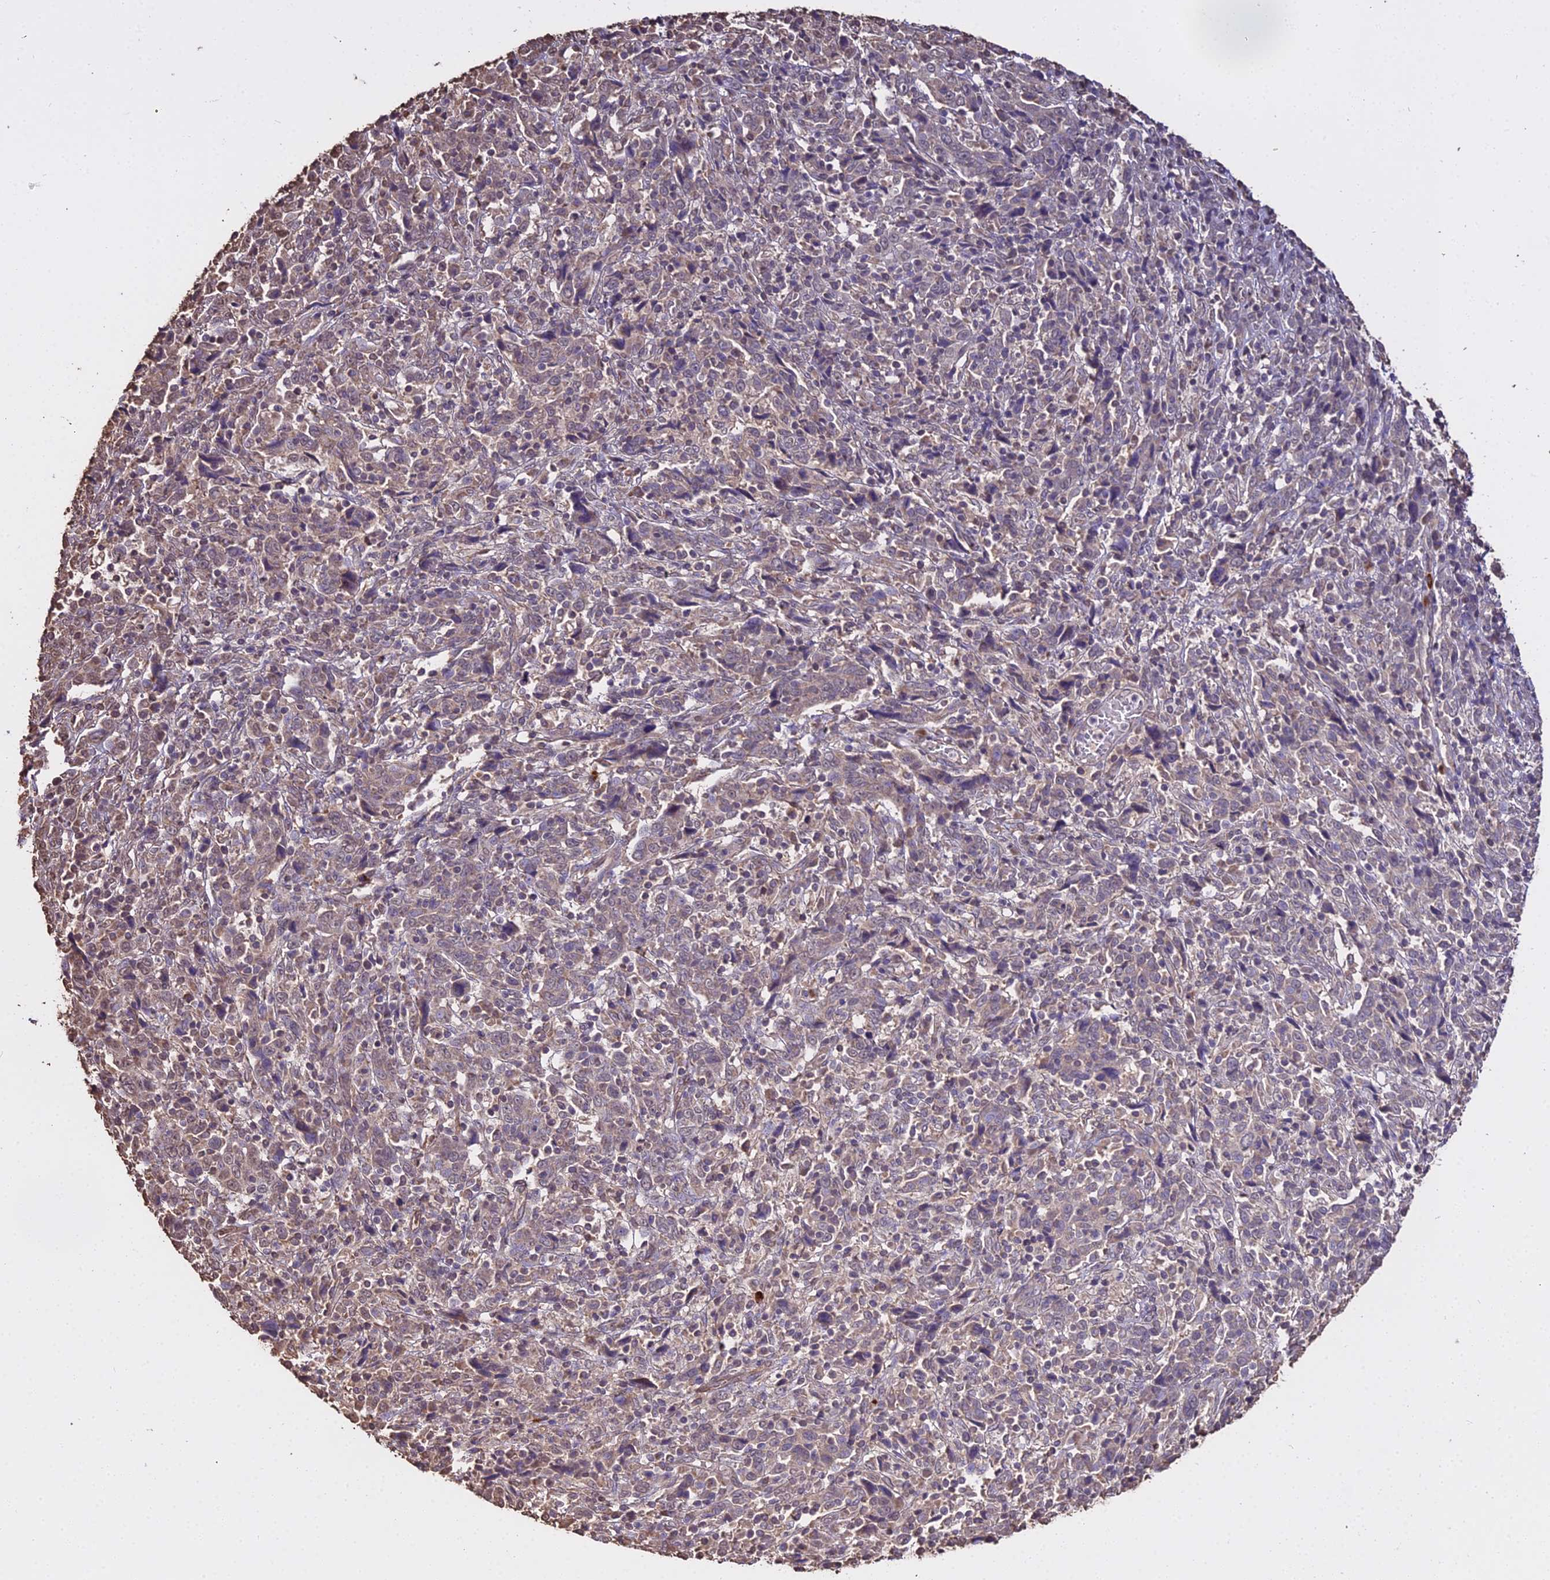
{"staining": {"intensity": "weak", "quantity": "<25%", "location": "cytoplasmic/membranous"}, "tissue": "cervical cancer", "cell_type": "Tumor cells", "image_type": "cancer", "snomed": [{"axis": "morphology", "description": "Squamous cell carcinoma, NOS"}, {"axis": "topography", "description": "Cervix"}], "caption": "Immunohistochemistry (IHC) histopathology image of neoplastic tissue: cervical squamous cell carcinoma stained with DAB (3,3'-diaminobenzidine) reveals no significant protein staining in tumor cells. (Immunohistochemistry, brightfield microscopy, high magnification).", "gene": "METTL13", "patient": {"sex": "female", "age": 46}}